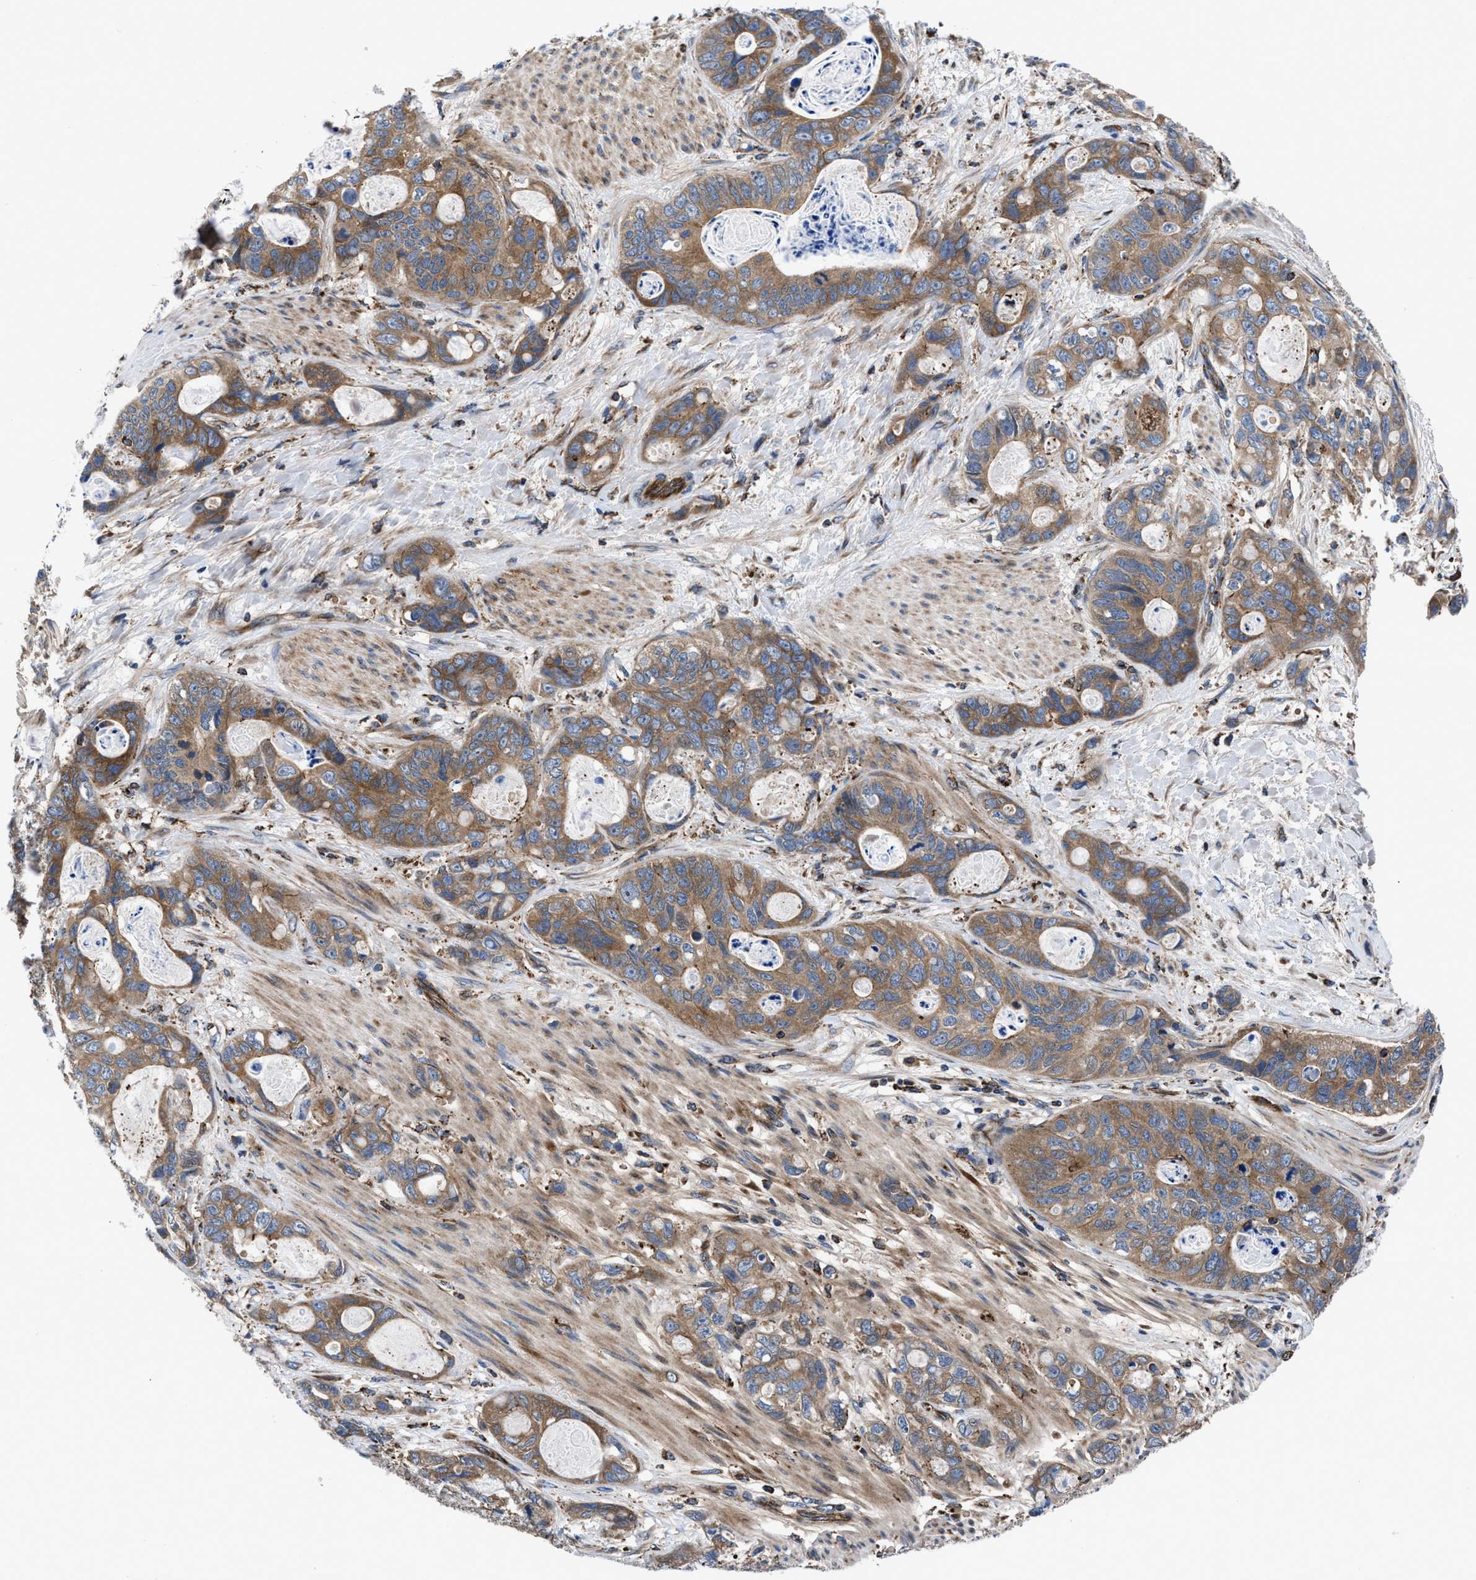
{"staining": {"intensity": "moderate", "quantity": ">75%", "location": "cytoplasmic/membranous"}, "tissue": "stomach cancer", "cell_type": "Tumor cells", "image_type": "cancer", "snomed": [{"axis": "morphology", "description": "Normal tissue, NOS"}, {"axis": "morphology", "description": "Adenocarcinoma, NOS"}, {"axis": "topography", "description": "Stomach"}], "caption": "An IHC histopathology image of neoplastic tissue is shown. Protein staining in brown highlights moderate cytoplasmic/membranous positivity in stomach adenocarcinoma within tumor cells. (Stains: DAB (3,3'-diaminobenzidine) in brown, nuclei in blue, Microscopy: brightfield microscopy at high magnification).", "gene": "PRR15L", "patient": {"sex": "female", "age": 89}}